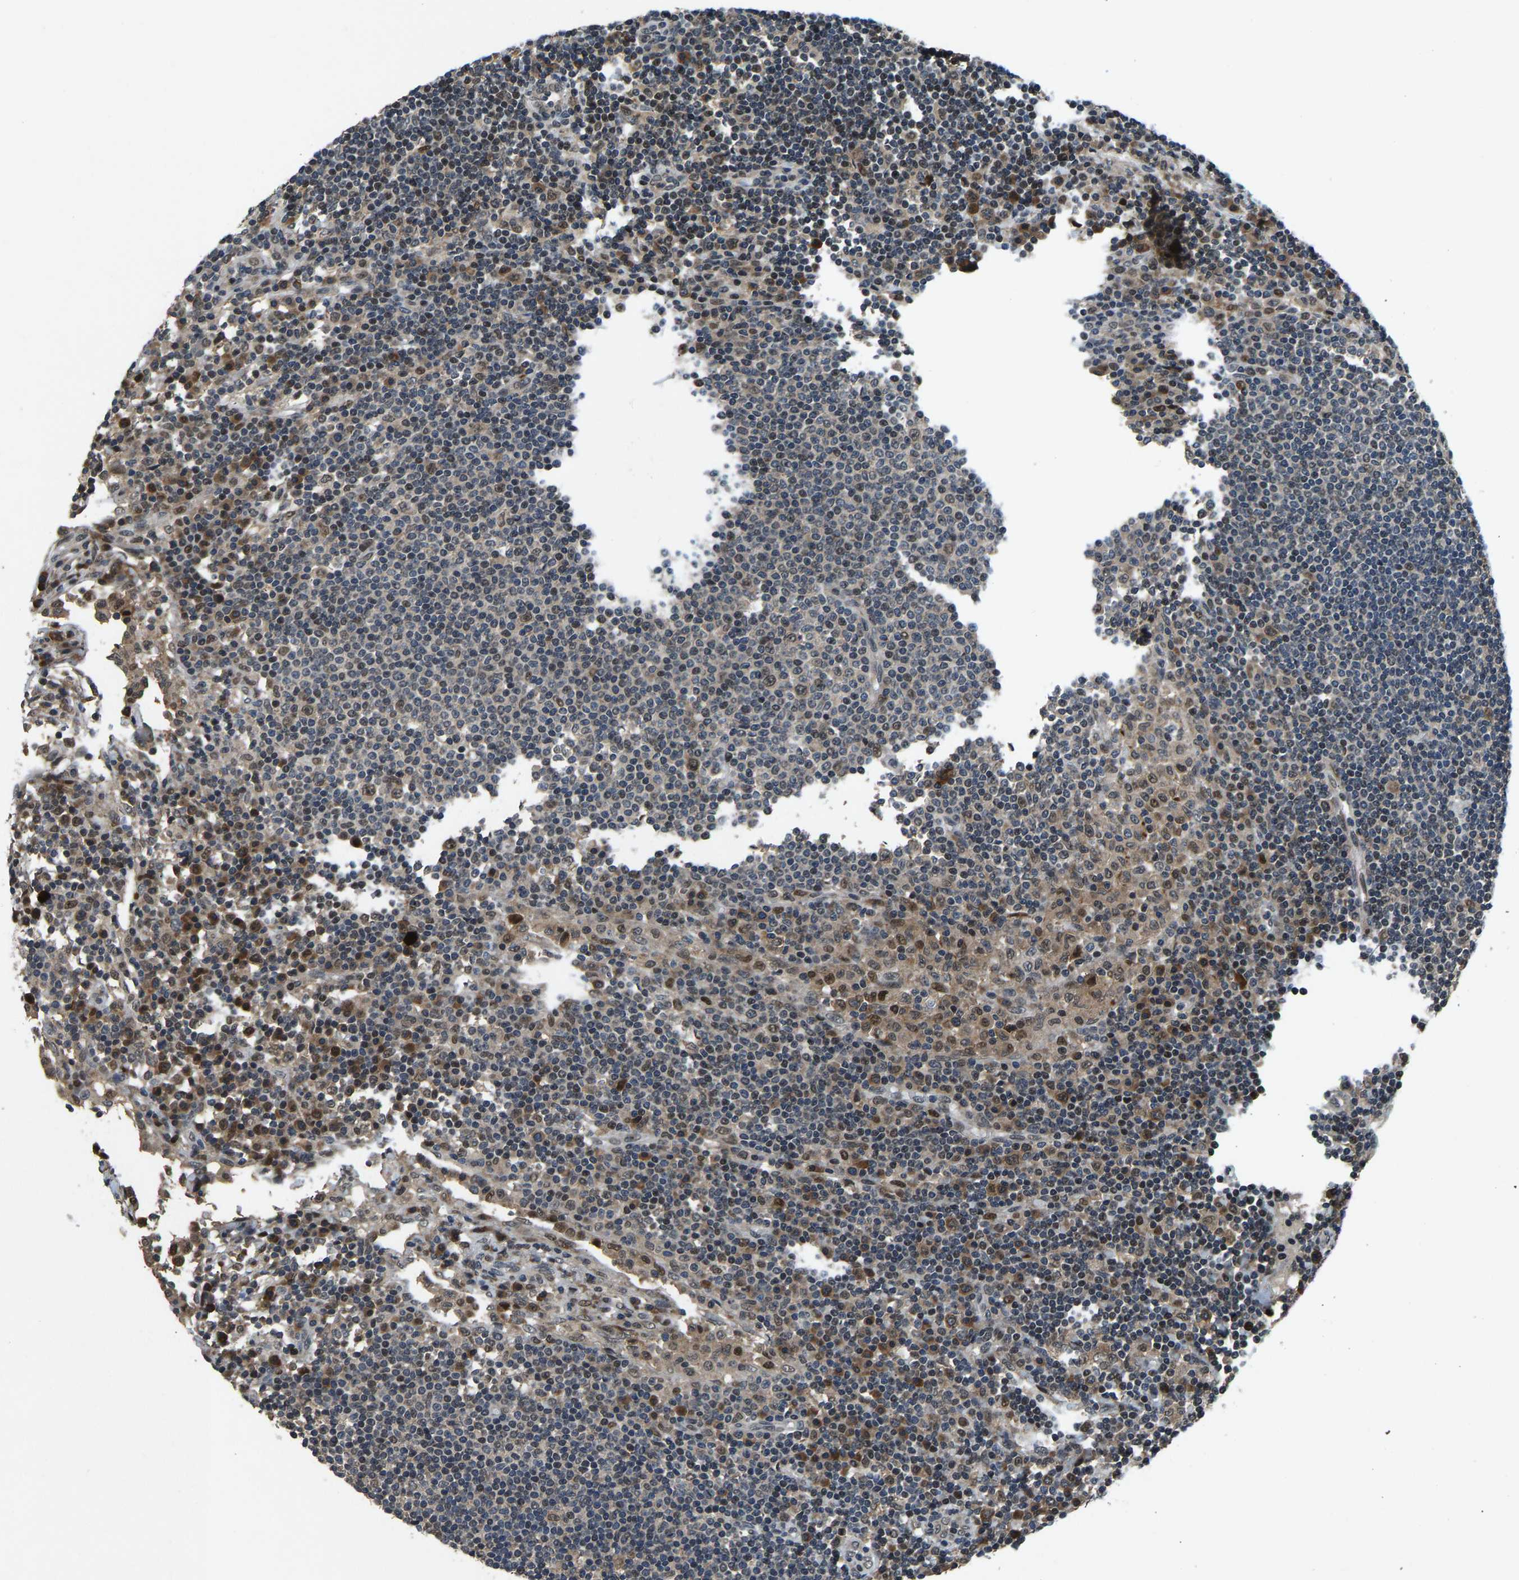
{"staining": {"intensity": "moderate", "quantity": ">75%", "location": "cytoplasmic/membranous,nuclear"}, "tissue": "lymph node", "cell_type": "Germinal center cells", "image_type": "normal", "snomed": [{"axis": "morphology", "description": "Normal tissue, NOS"}, {"axis": "topography", "description": "Lymph node"}], "caption": "IHC image of benign lymph node: human lymph node stained using immunohistochemistry exhibits medium levels of moderate protein expression localized specifically in the cytoplasmic/membranous,nuclear of germinal center cells, appearing as a cytoplasmic/membranous,nuclear brown color.", "gene": "RLIM", "patient": {"sex": "female", "age": 53}}